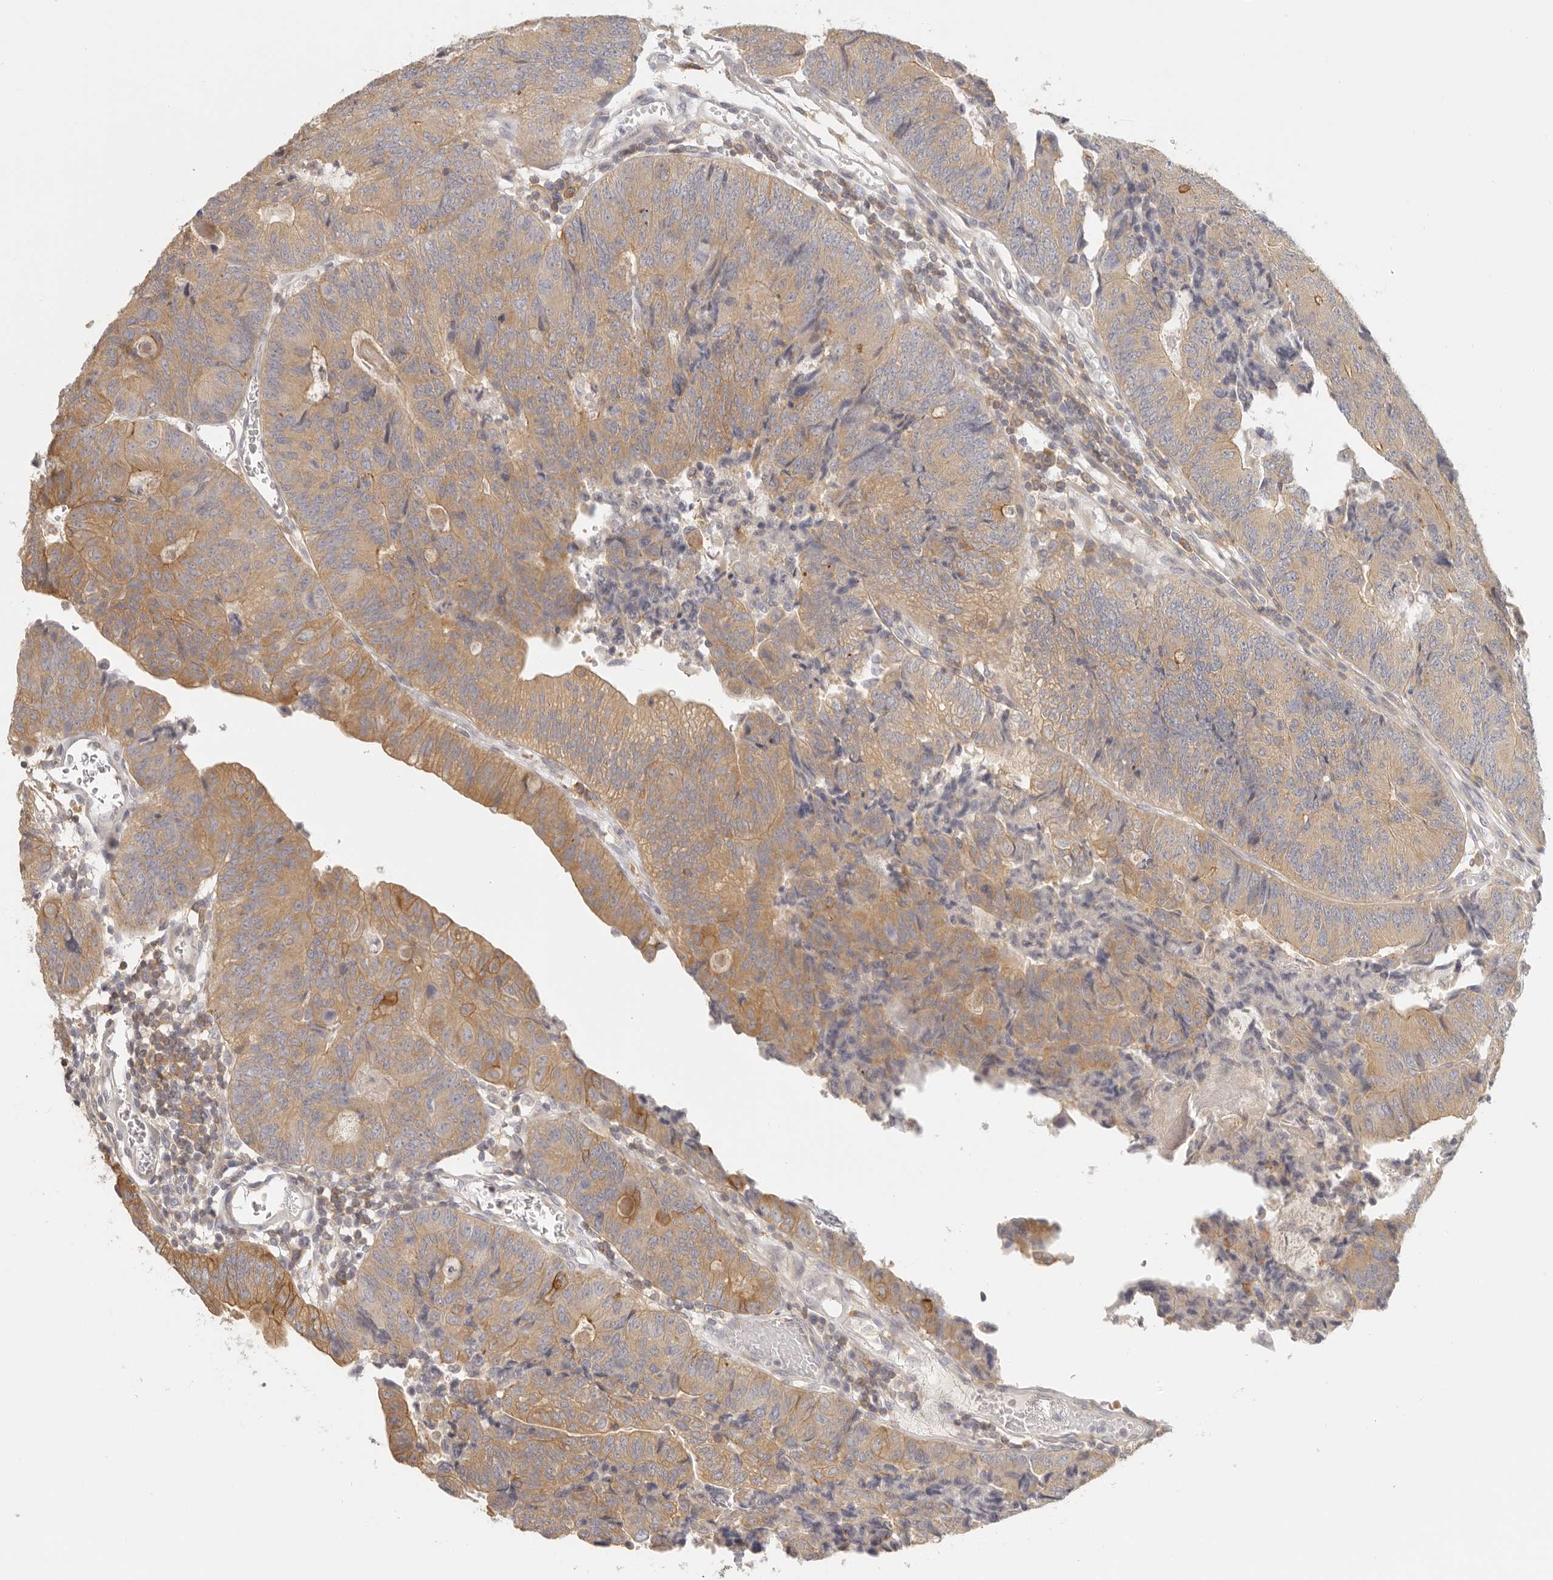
{"staining": {"intensity": "moderate", "quantity": ">75%", "location": "cytoplasmic/membranous"}, "tissue": "colorectal cancer", "cell_type": "Tumor cells", "image_type": "cancer", "snomed": [{"axis": "morphology", "description": "Adenocarcinoma, NOS"}, {"axis": "topography", "description": "Colon"}], "caption": "The immunohistochemical stain shows moderate cytoplasmic/membranous positivity in tumor cells of colorectal adenocarcinoma tissue.", "gene": "ANXA9", "patient": {"sex": "female", "age": 67}}